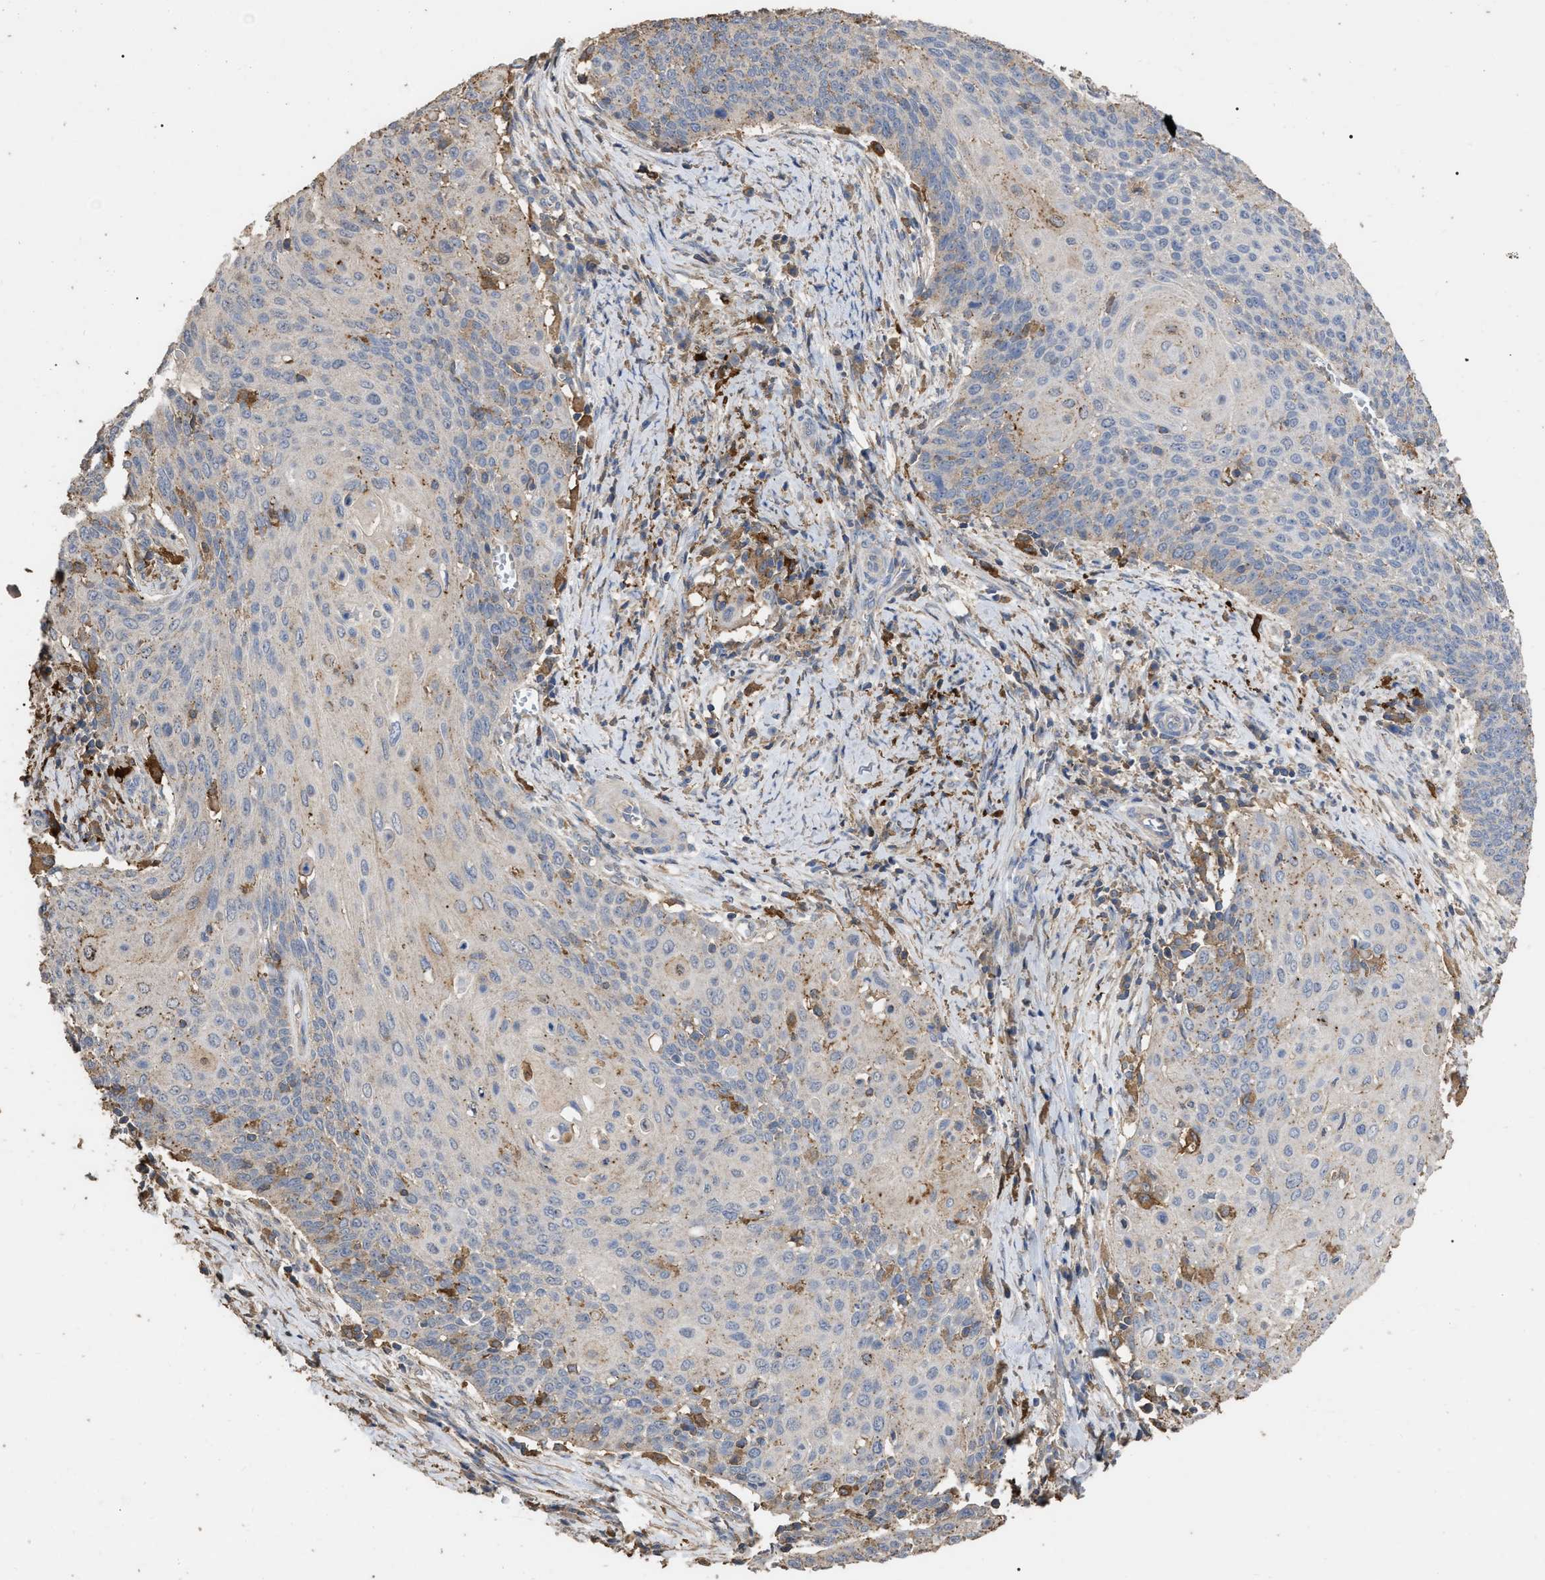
{"staining": {"intensity": "moderate", "quantity": "<25%", "location": "cytoplasmic/membranous"}, "tissue": "cervical cancer", "cell_type": "Tumor cells", "image_type": "cancer", "snomed": [{"axis": "morphology", "description": "Squamous cell carcinoma, NOS"}, {"axis": "topography", "description": "Cervix"}], "caption": "IHC photomicrograph of neoplastic tissue: cervical squamous cell carcinoma stained using IHC shows low levels of moderate protein expression localized specifically in the cytoplasmic/membranous of tumor cells, appearing as a cytoplasmic/membranous brown color.", "gene": "GPR179", "patient": {"sex": "female", "age": 39}}